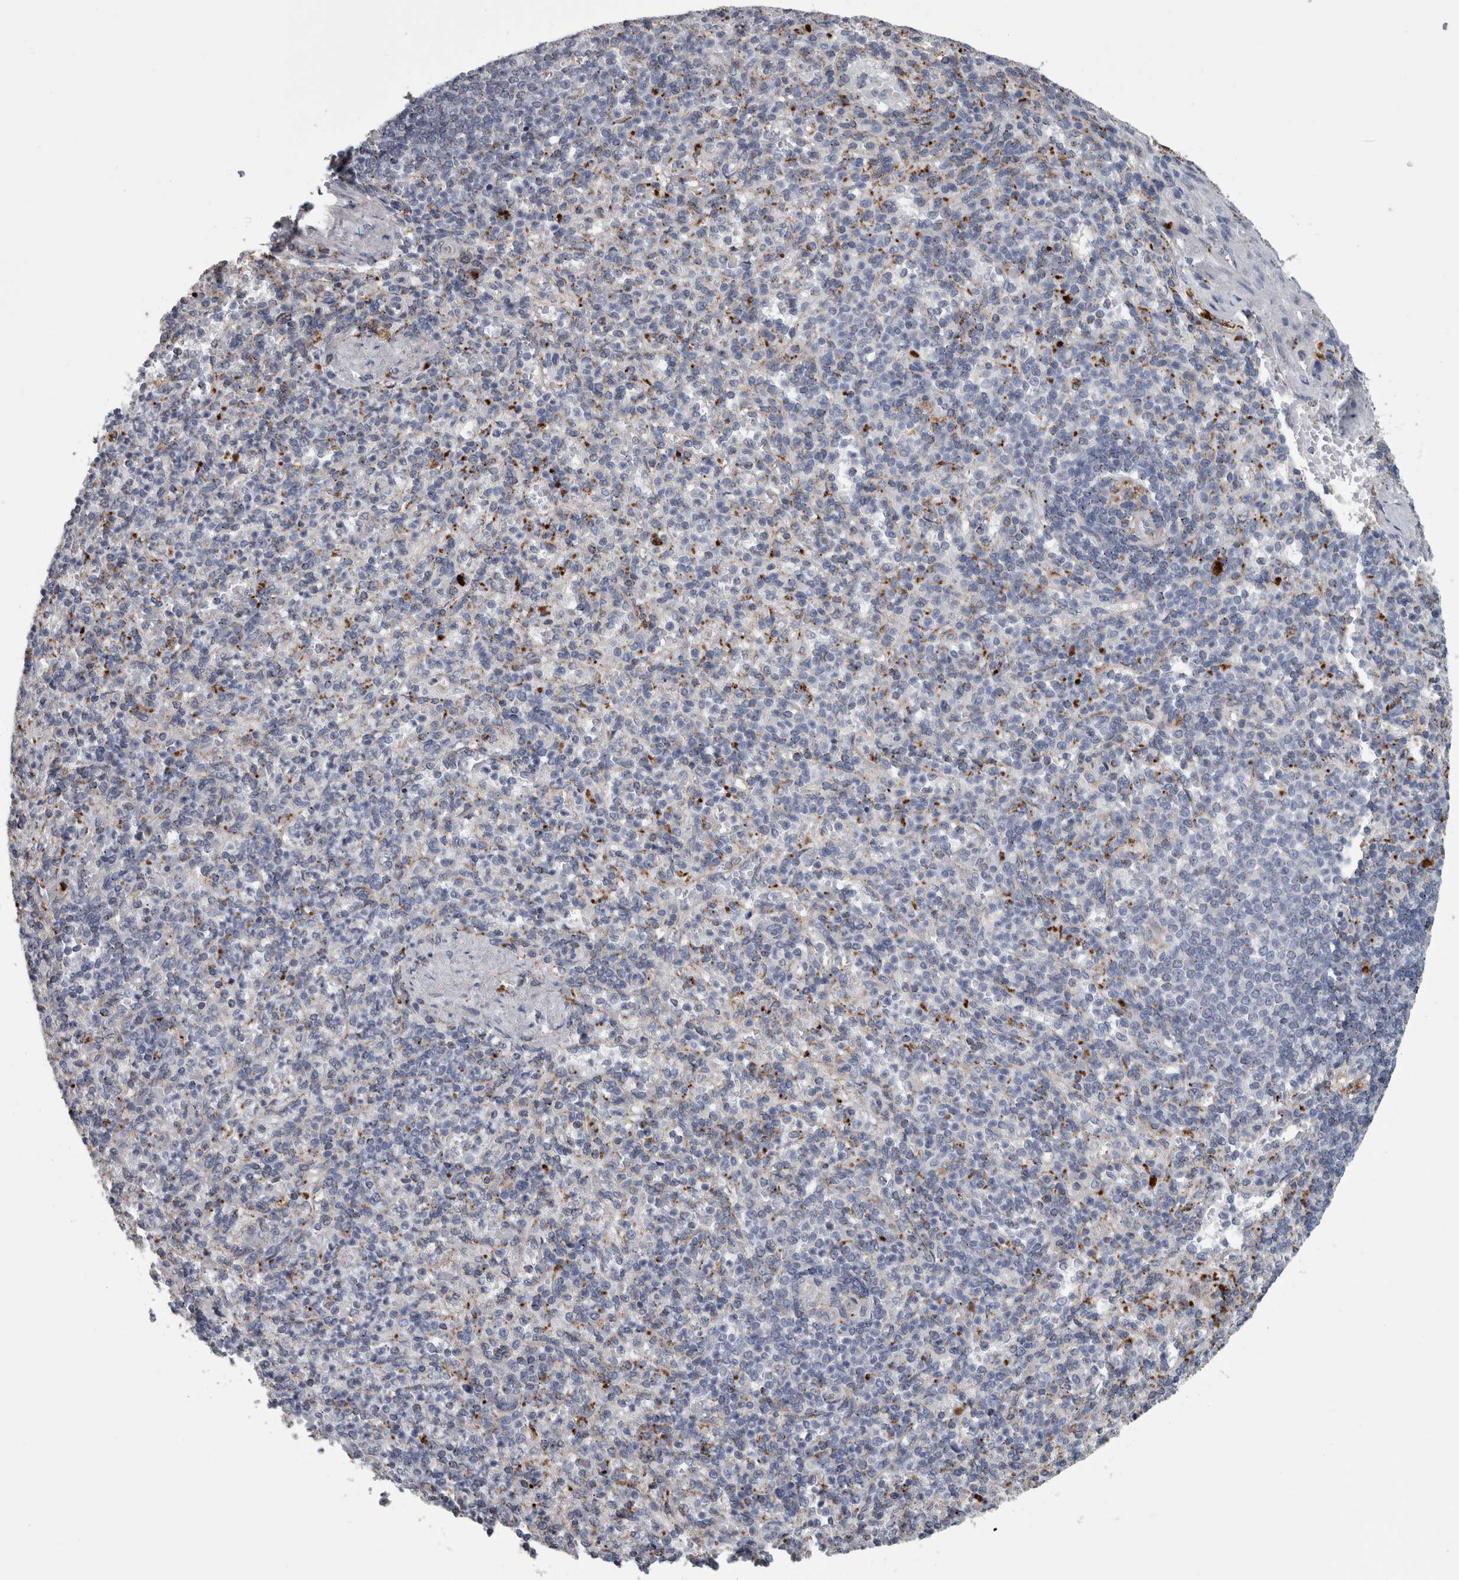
{"staining": {"intensity": "weak", "quantity": "<25%", "location": "cytoplasmic/membranous"}, "tissue": "spleen", "cell_type": "Cells in red pulp", "image_type": "normal", "snomed": [{"axis": "morphology", "description": "Normal tissue, NOS"}, {"axis": "topography", "description": "Spleen"}], "caption": "DAB (3,3'-diaminobenzidine) immunohistochemical staining of normal spleen displays no significant positivity in cells in red pulp.", "gene": "DPP7", "patient": {"sex": "female", "age": 74}}